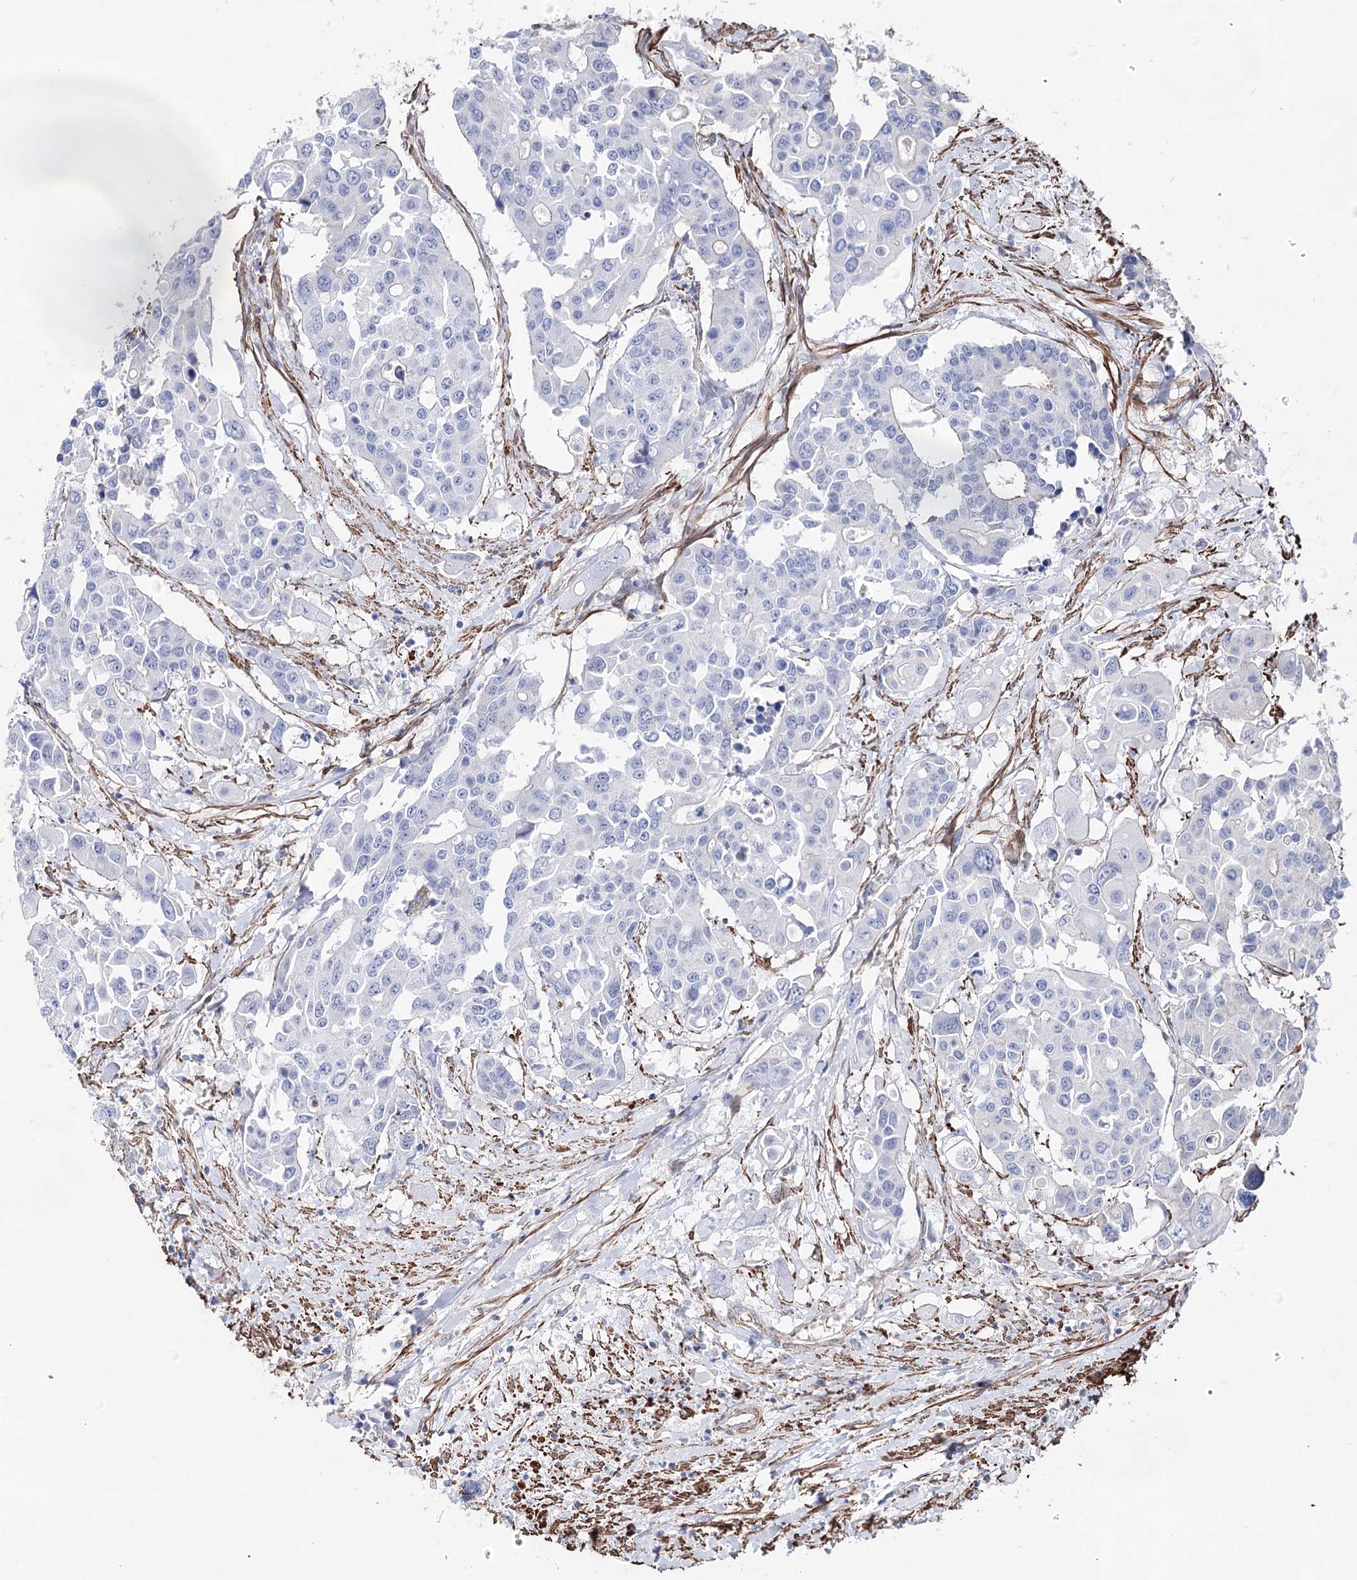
{"staining": {"intensity": "negative", "quantity": "none", "location": "none"}, "tissue": "colorectal cancer", "cell_type": "Tumor cells", "image_type": "cancer", "snomed": [{"axis": "morphology", "description": "Adenocarcinoma, NOS"}, {"axis": "topography", "description": "Colon"}], "caption": "Protein analysis of colorectal adenocarcinoma exhibits no significant positivity in tumor cells. (DAB (3,3'-diaminobenzidine) immunohistochemistry (IHC) with hematoxylin counter stain).", "gene": "ARHGAP20", "patient": {"sex": "male", "age": 77}}